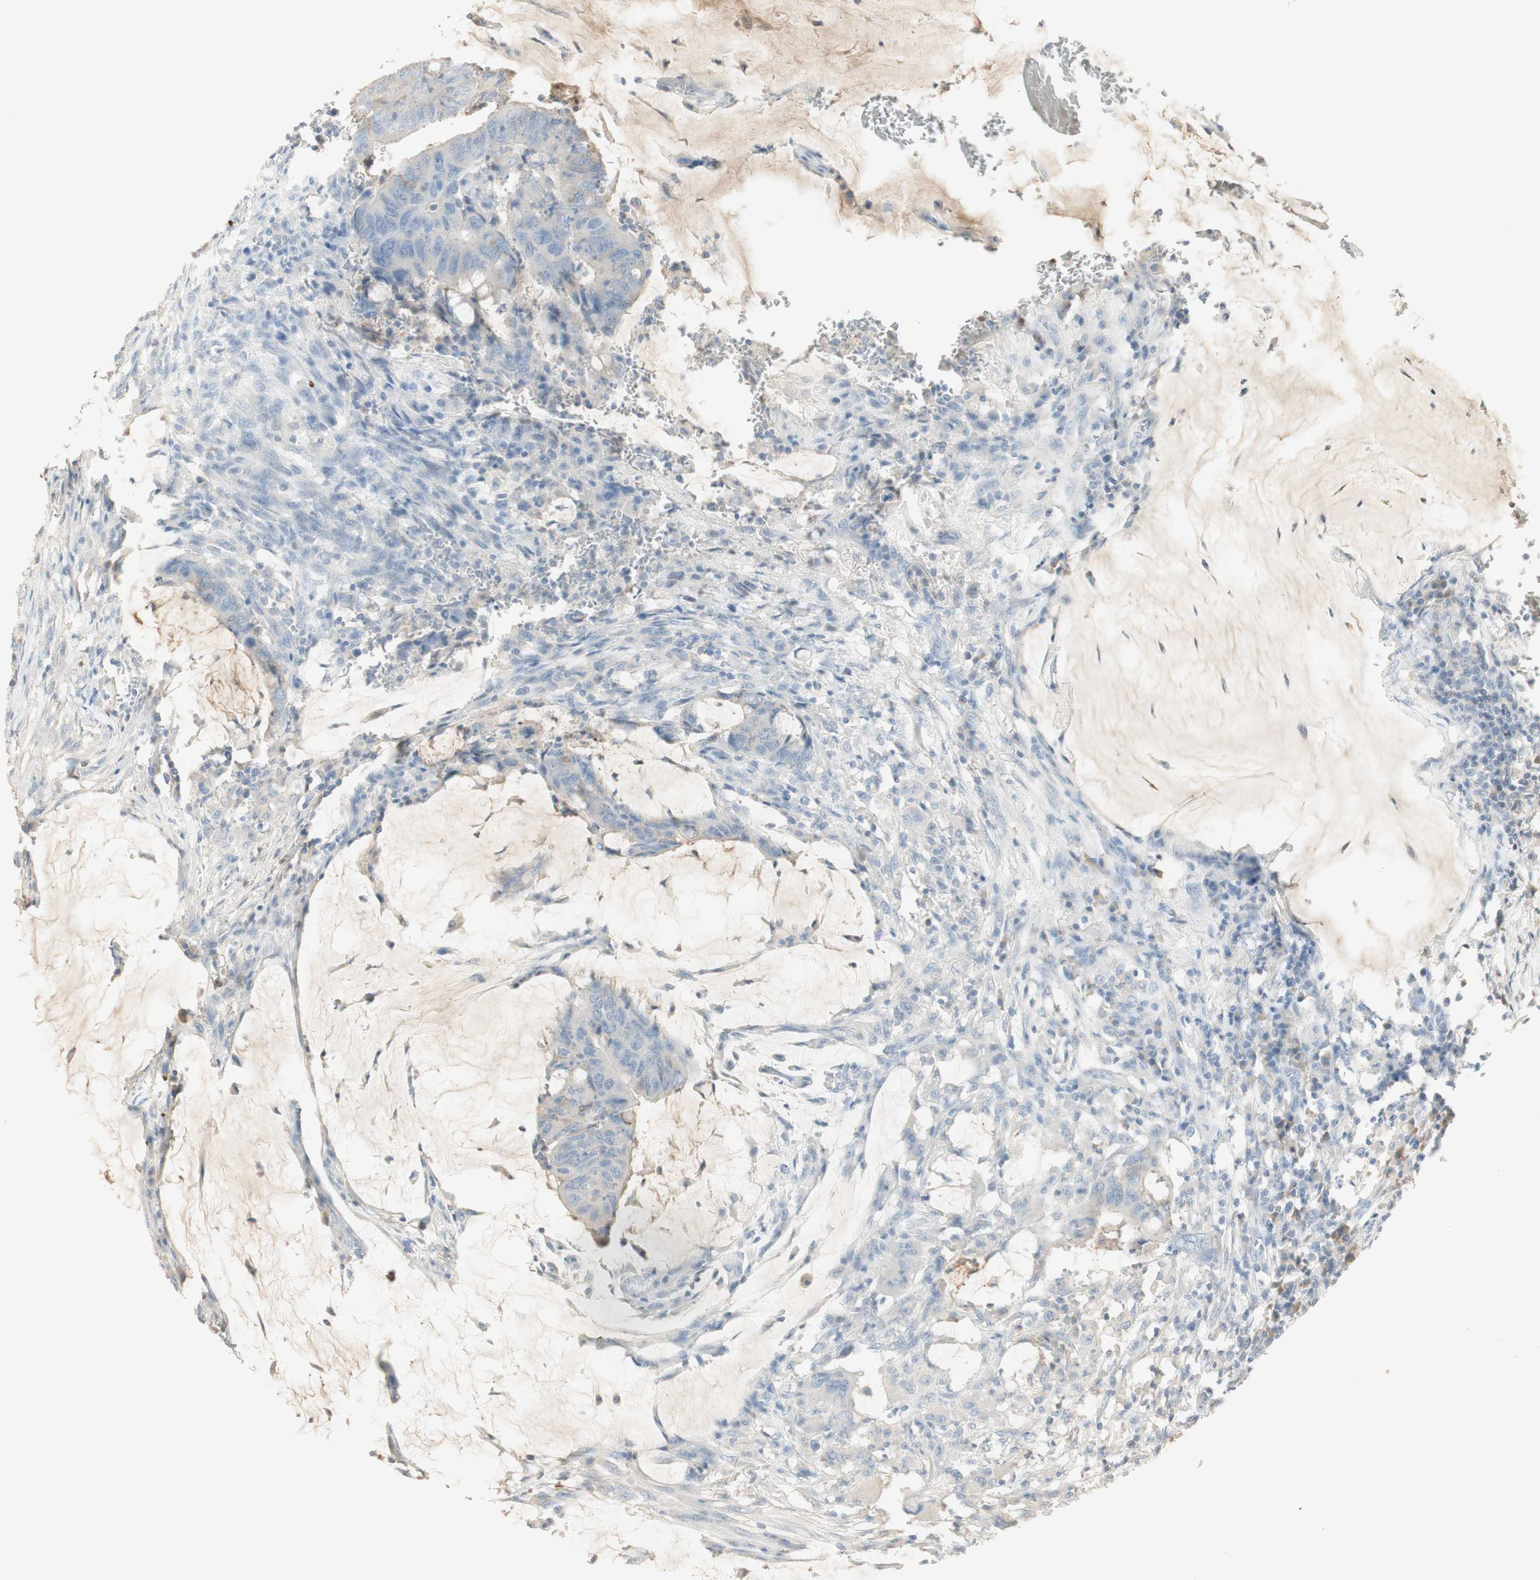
{"staining": {"intensity": "negative", "quantity": "none", "location": "none"}, "tissue": "colorectal cancer", "cell_type": "Tumor cells", "image_type": "cancer", "snomed": [{"axis": "morphology", "description": "Normal tissue, NOS"}, {"axis": "morphology", "description": "Adenocarcinoma, NOS"}, {"axis": "topography", "description": "Rectum"}, {"axis": "topography", "description": "Peripheral nerve tissue"}], "caption": "Adenocarcinoma (colorectal) stained for a protein using immunohistochemistry demonstrates no staining tumor cells.", "gene": "IFNG", "patient": {"sex": "male", "age": 92}}